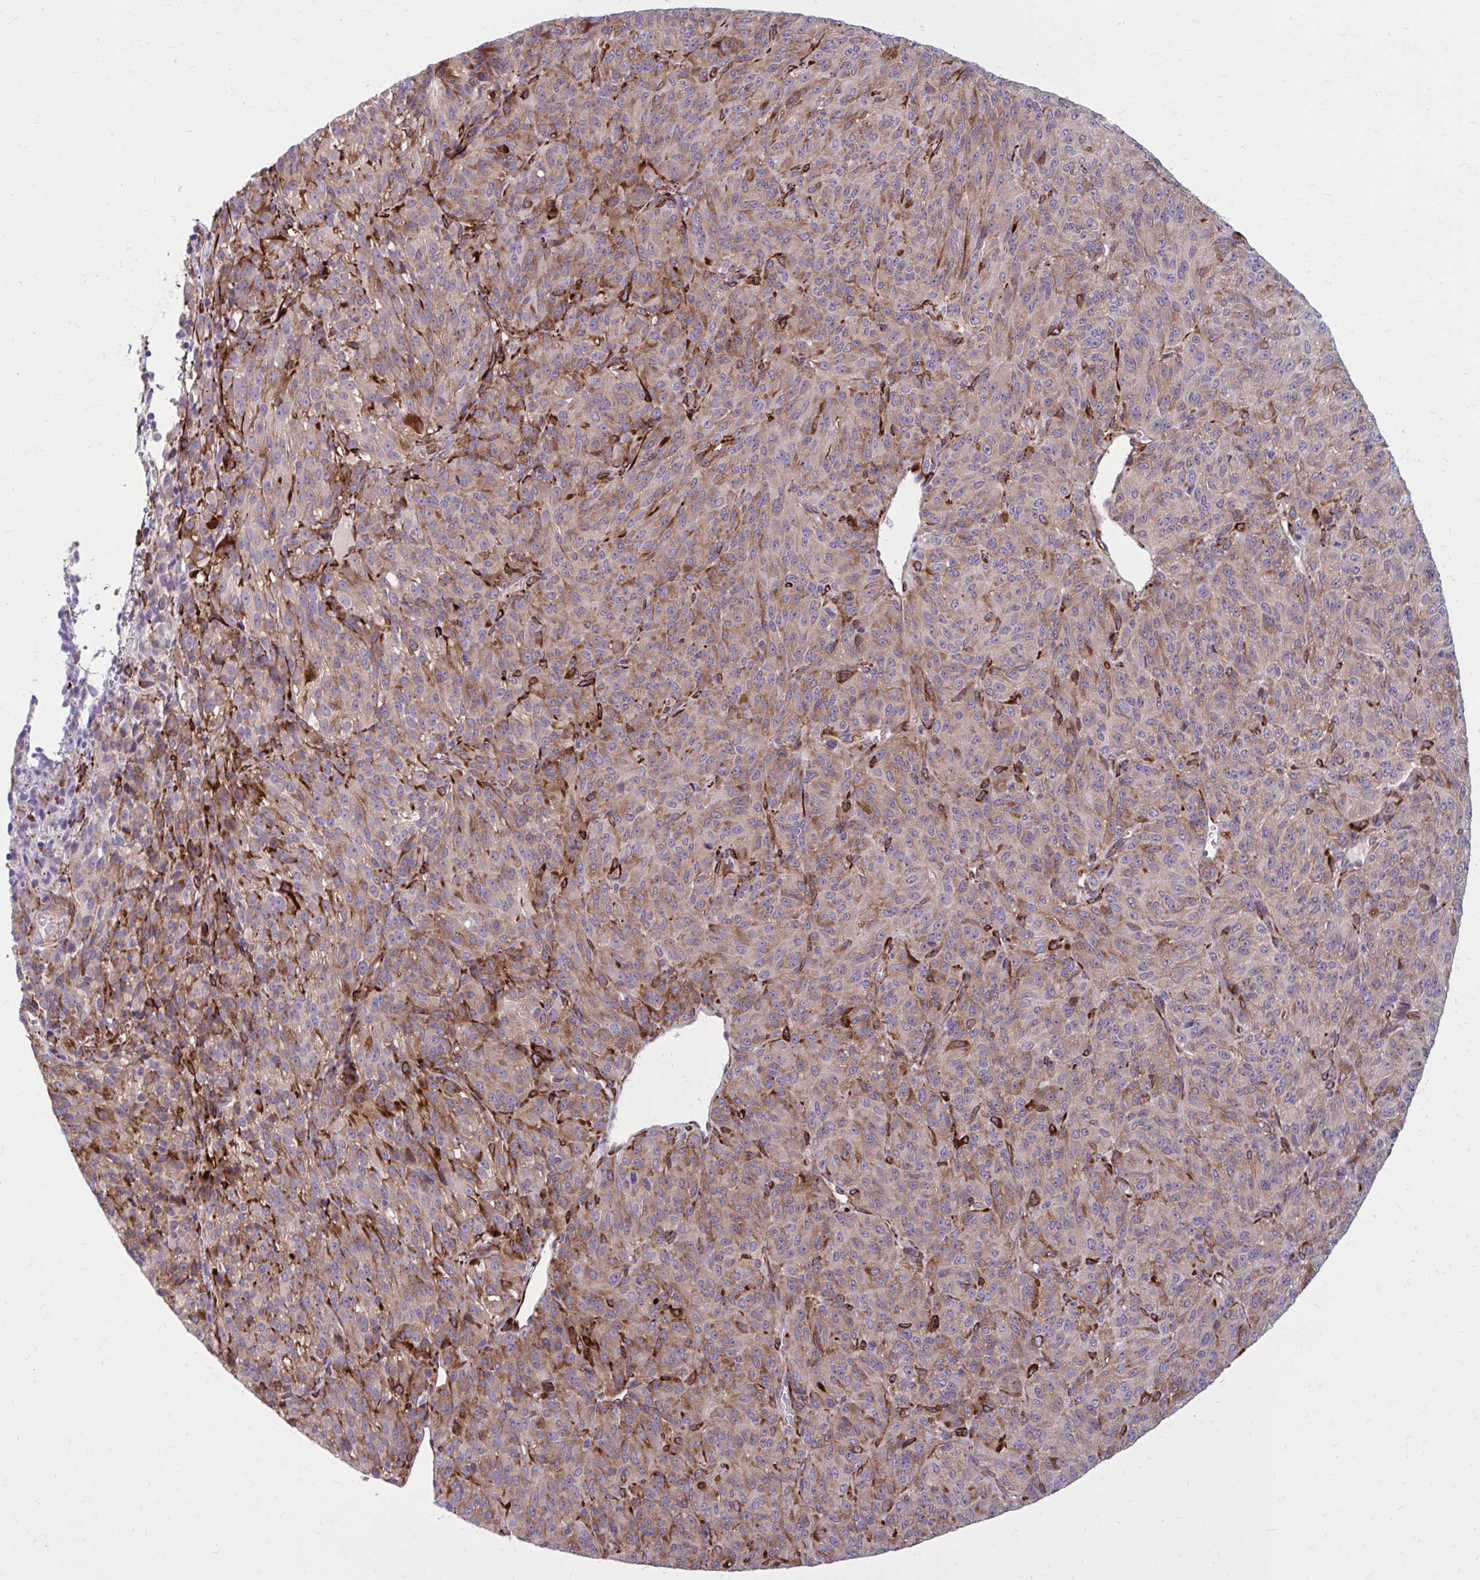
{"staining": {"intensity": "moderate", "quantity": "<25%", "location": "cytoplasmic/membranous"}, "tissue": "melanoma", "cell_type": "Tumor cells", "image_type": "cancer", "snomed": [{"axis": "morphology", "description": "Malignant melanoma, Metastatic site"}, {"axis": "topography", "description": "Brain"}], "caption": "Immunohistochemical staining of human malignant melanoma (metastatic site) shows low levels of moderate cytoplasmic/membranous protein staining in about <25% of tumor cells.", "gene": "BEND5", "patient": {"sex": "female", "age": 56}}